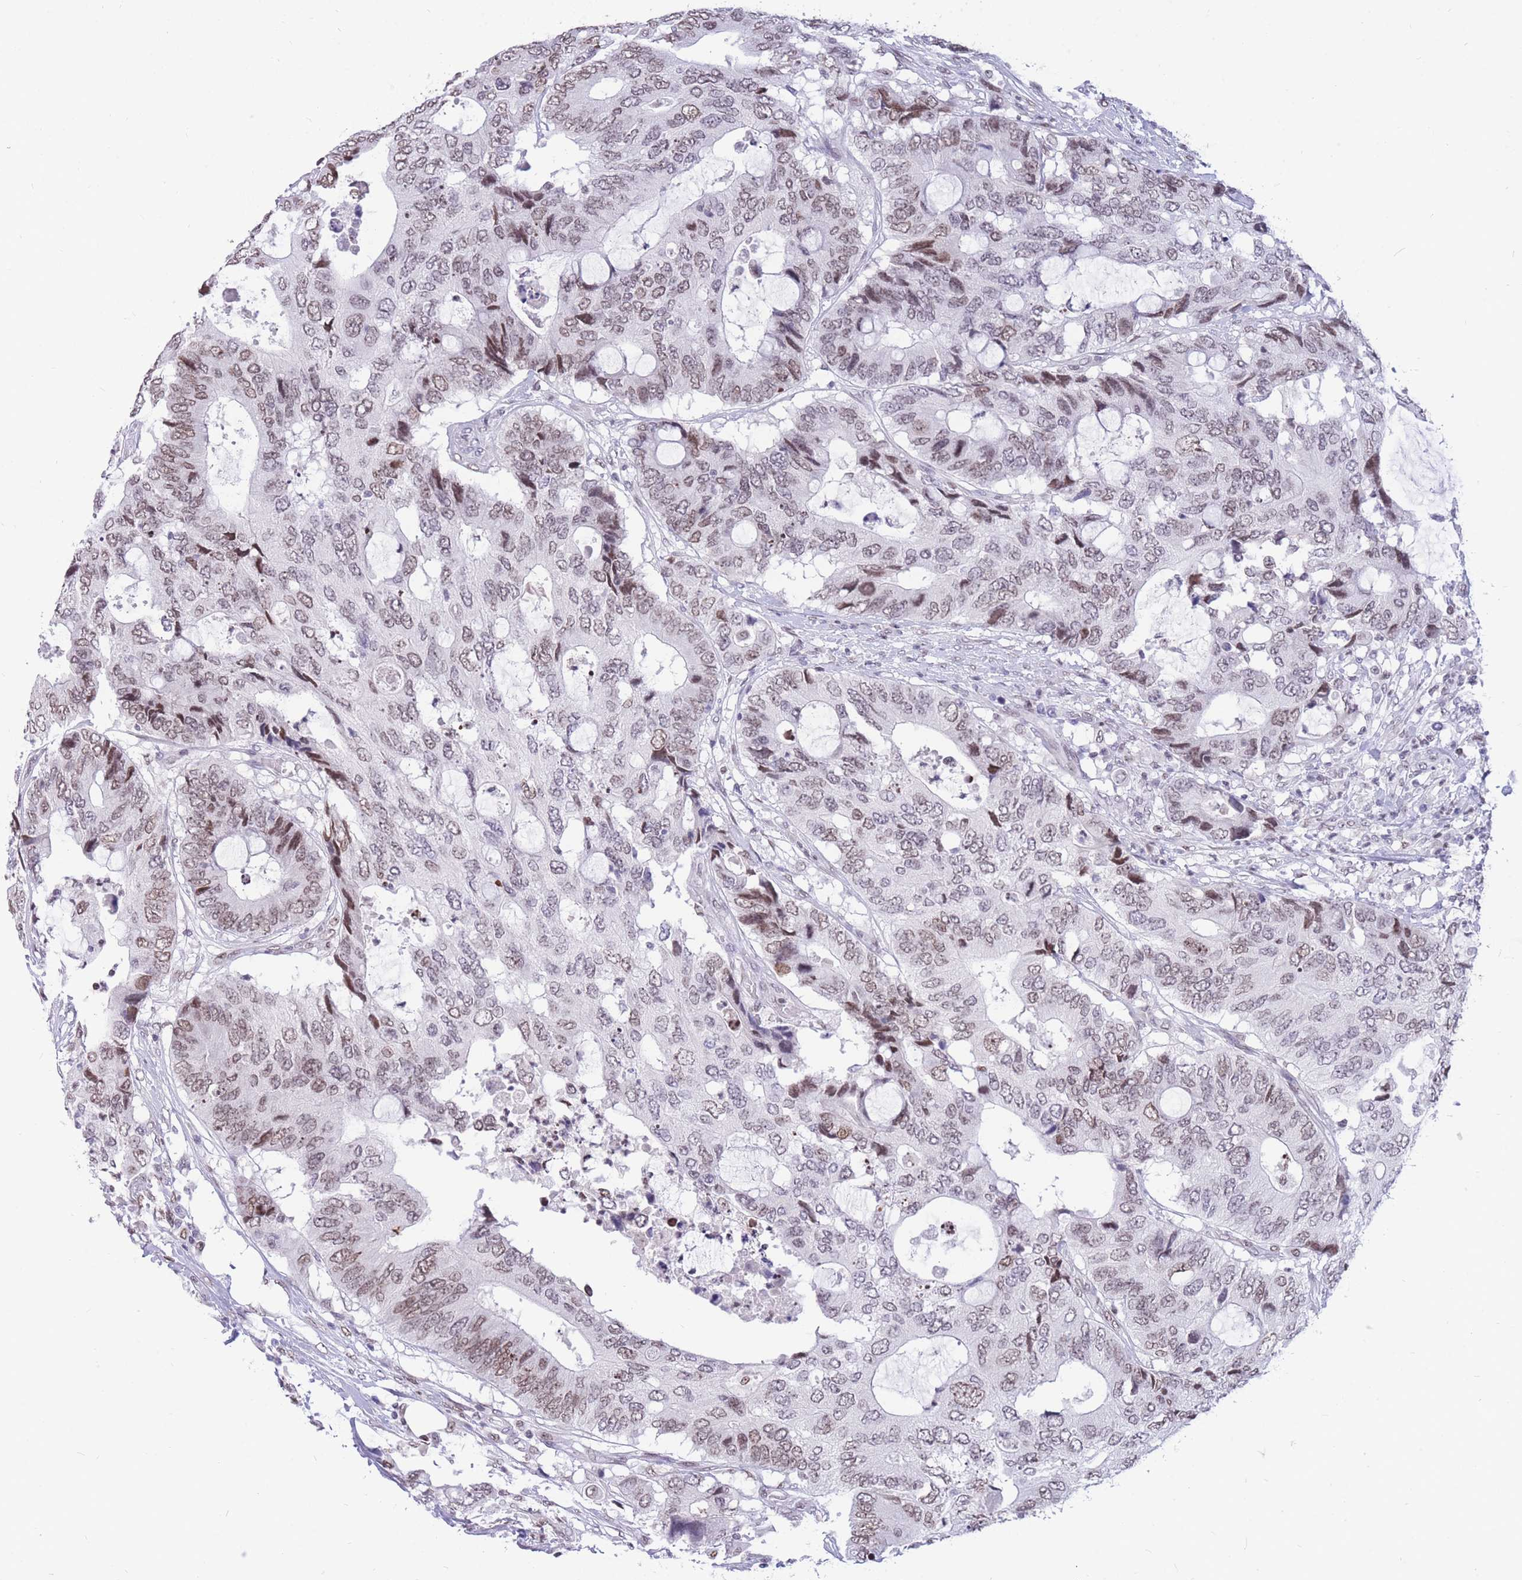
{"staining": {"intensity": "weak", "quantity": ">75%", "location": "nuclear"}, "tissue": "colorectal cancer", "cell_type": "Tumor cells", "image_type": "cancer", "snomed": [{"axis": "morphology", "description": "Adenocarcinoma, NOS"}, {"axis": "topography", "description": "Colon"}], "caption": "This photomicrograph shows IHC staining of human colorectal adenocarcinoma, with low weak nuclear expression in approximately >75% of tumor cells.", "gene": "HMGN1", "patient": {"sex": "male", "age": 71}}